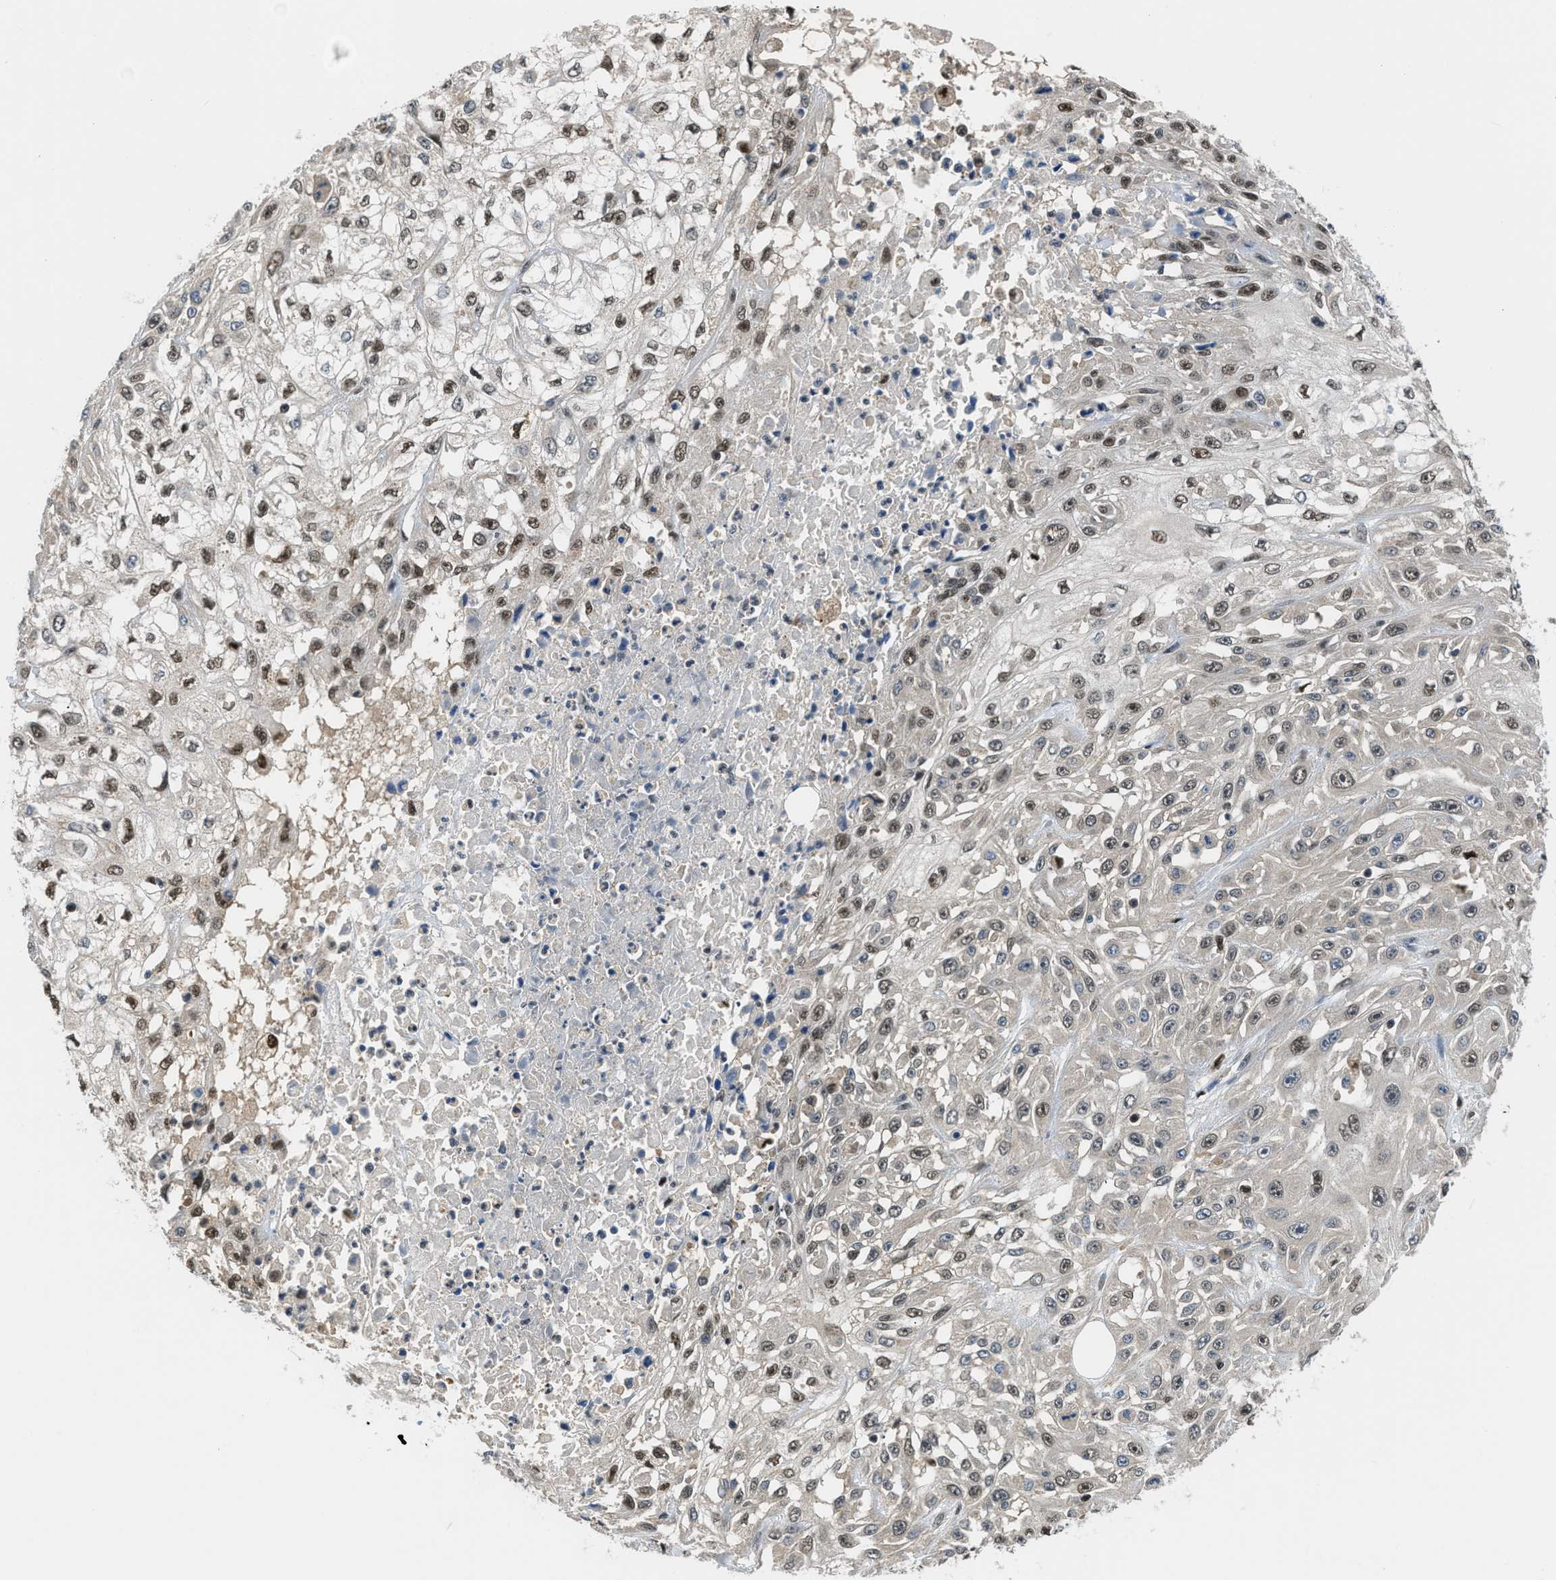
{"staining": {"intensity": "moderate", "quantity": "25%-75%", "location": "nuclear"}, "tissue": "skin cancer", "cell_type": "Tumor cells", "image_type": "cancer", "snomed": [{"axis": "morphology", "description": "Squamous cell carcinoma, NOS"}, {"axis": "morphology", "description": "Squamous cell carcinoma, metastatic, NOS"}, {"axis": "topography", "description": "Skin"}, {"axis": "topography", "description": "Lymph node"}], "caption": "Immunohistochemistry (IHC) (DAB (3,3'-diaminobenzidine)) staining of human skin squamous cell carcinoma displays moderate nuclear protein positivity in about 25%-75% of tumor cells.", "gene": "ALX1", "patient": {"sex": "male", "age": 75}}